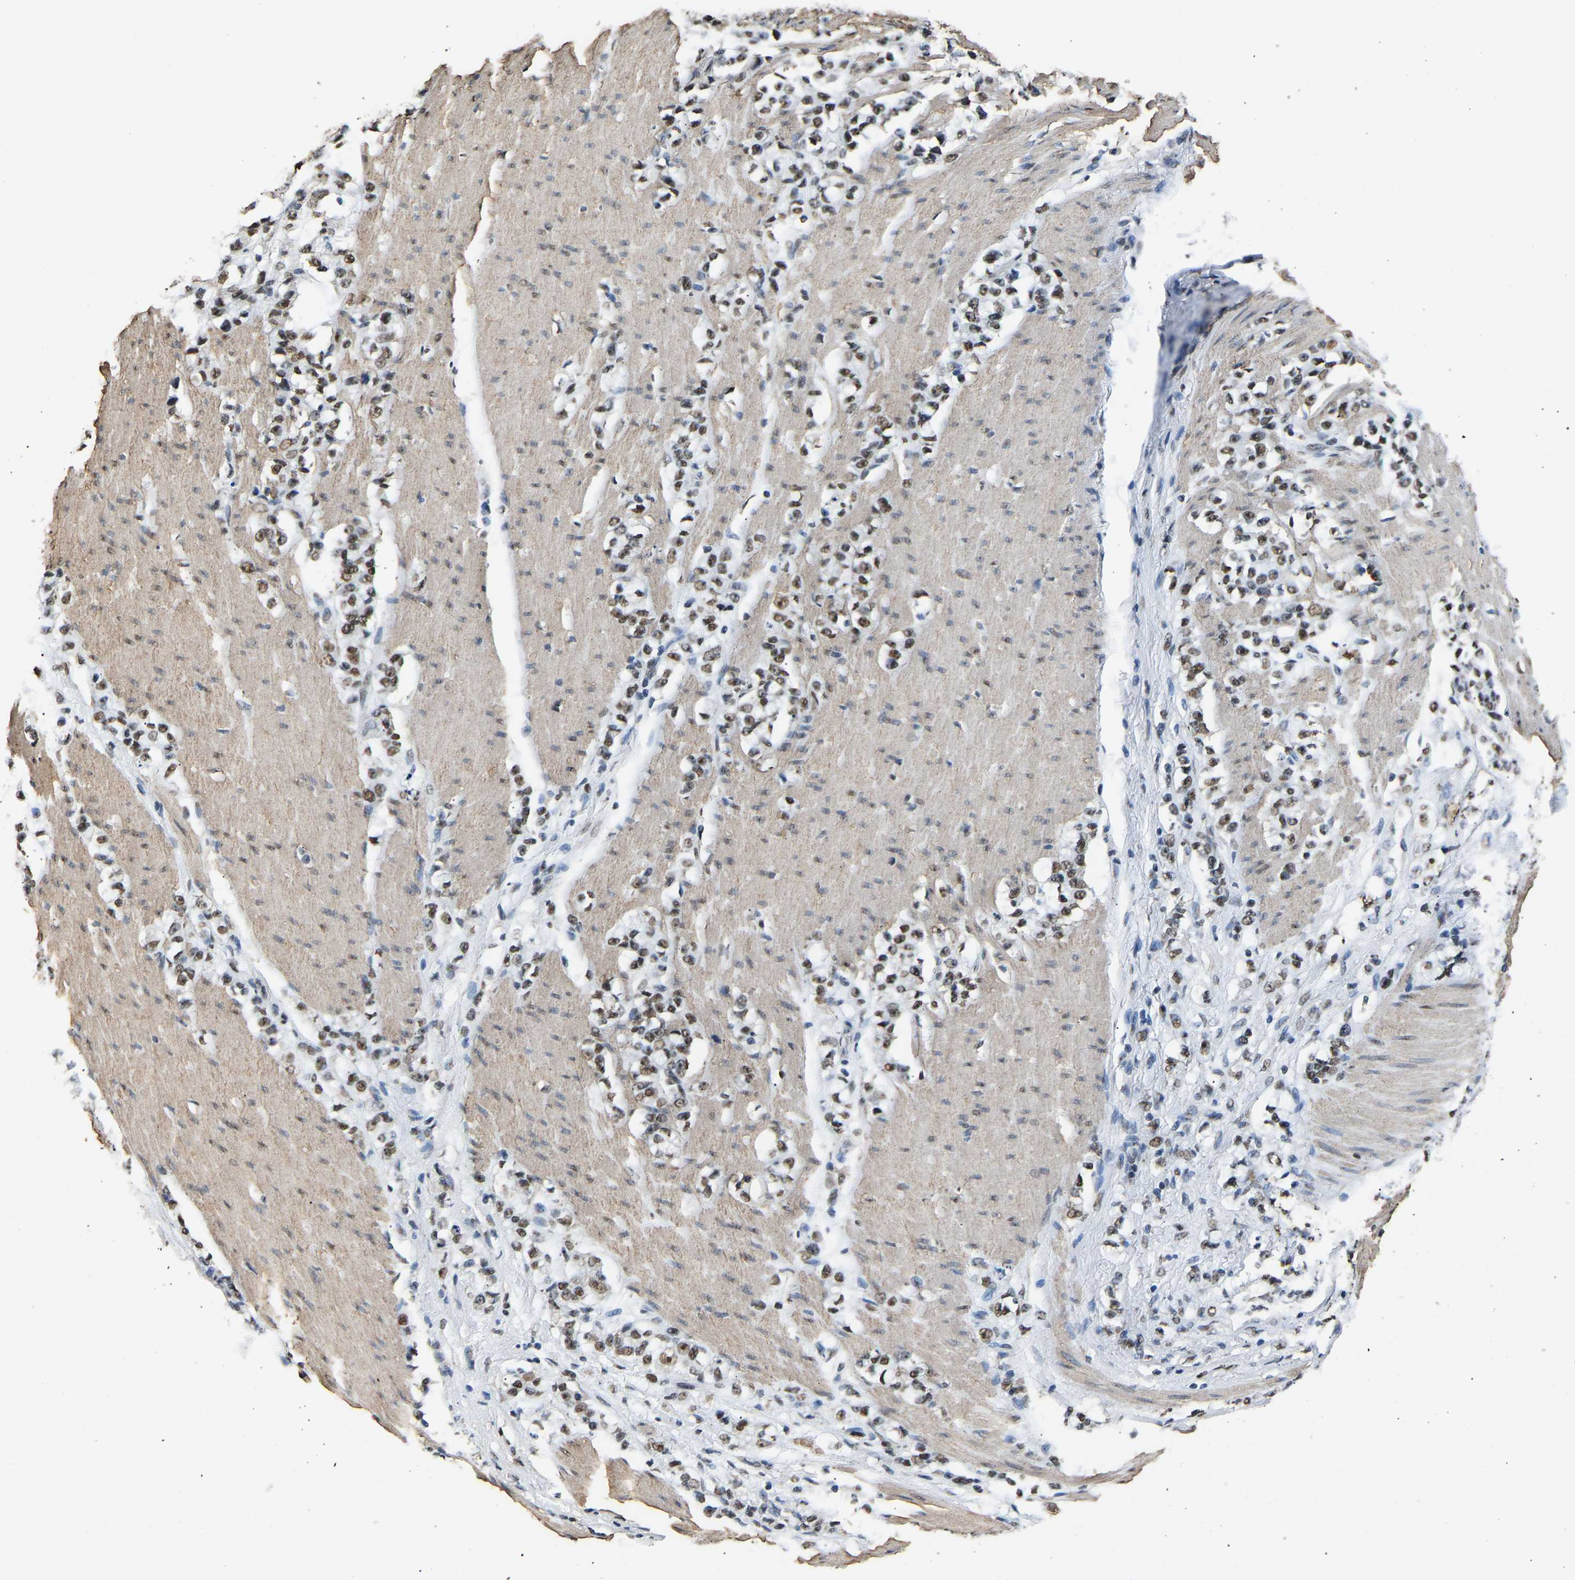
{"staining": {"intensity": "moderate", "quantity": ">75%", "location": "nuclear"}, "tissue": "stomach cancer", "cell_type": "Tumor cells", "image_type": "cancer", "snomed": [{"axis": "morphology", "description": "Adenocarcinoma, NOS"}, {"axis": "topography", "description": "Stomach, lower"}], "caption": "Protein staining of stomach cancer tissue exhibits moderate nuclear staining in about >75% of tumor cells.", "gene": "SAFB", "patient": {"sex": "male", "age": 88}}